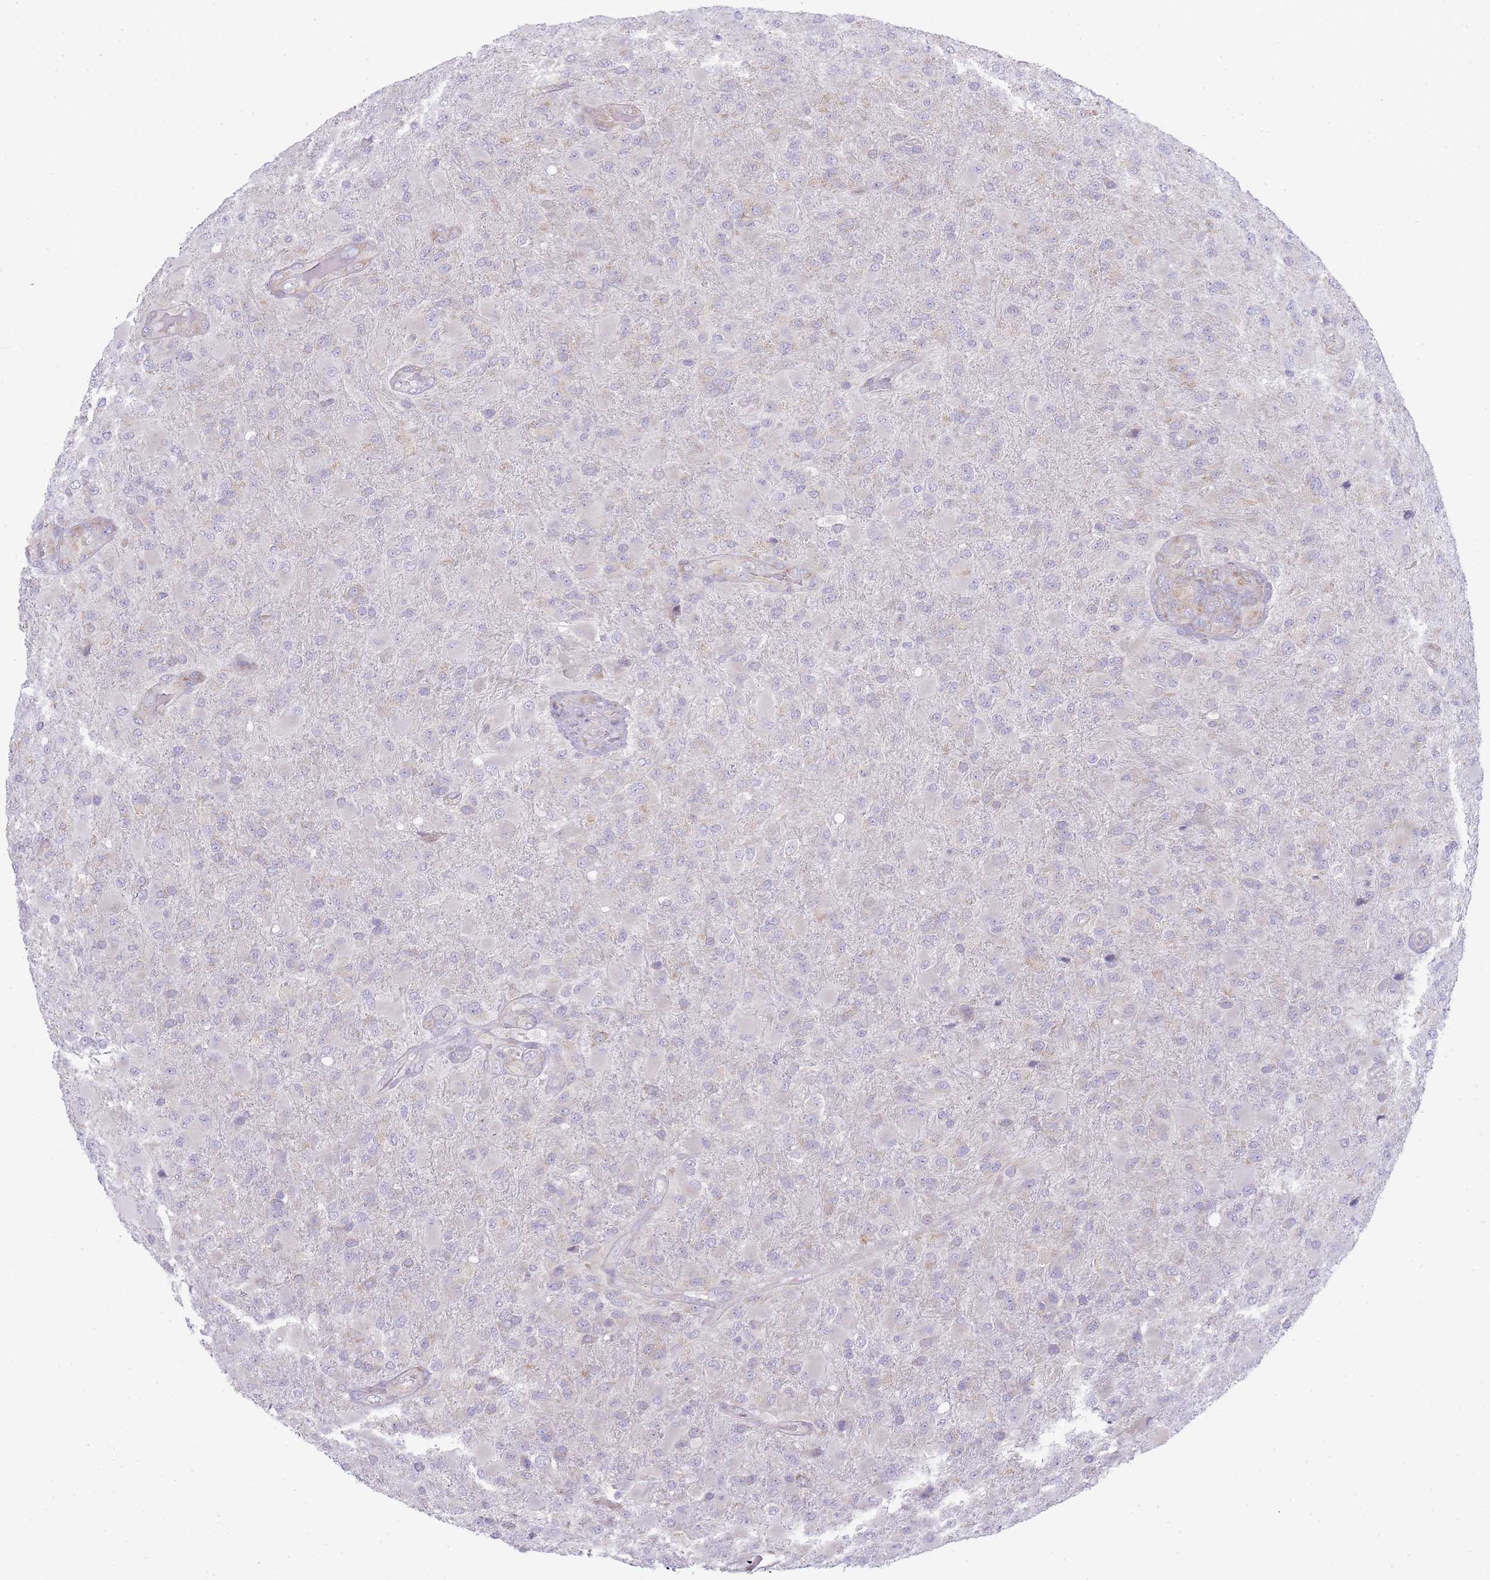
{"staining": {"intensity": "negative", "quantity": "none", "location": "none"}, "tissue": "glioma", "cell_type": "Tumor cells", "image_type": "cancer", "snomed": [{"axis": "morphology", "description": "Glioma, malignant, Low grade"}, {"axis": "topography", "description": "Brain"}], "caption": "Immunohistochemical staining of human glioma exhibits no significant expression in tumor cells.", "gene": "OR5L2", "patient": {"sex": "male", "age": 65}}